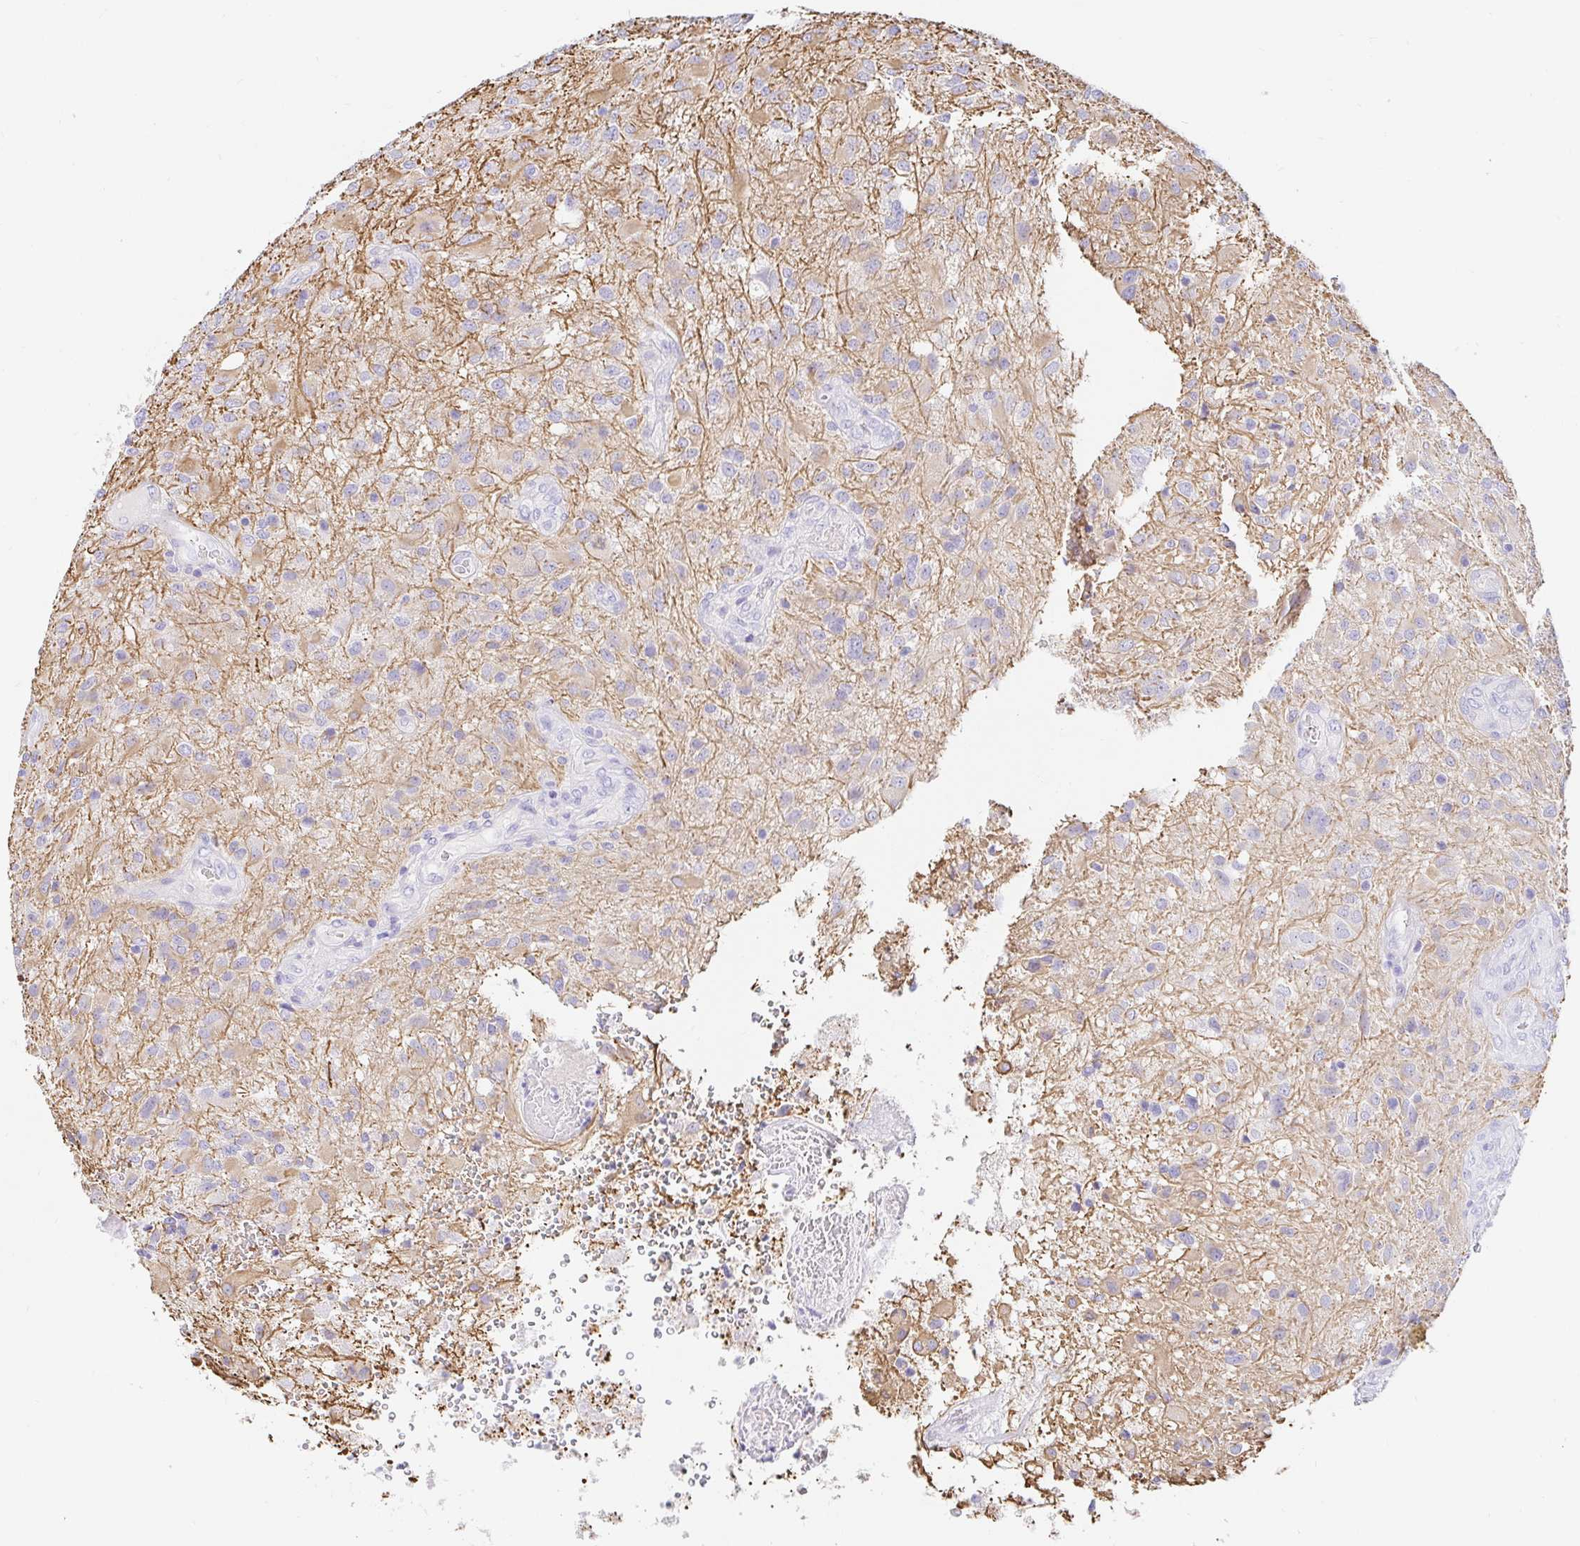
{"staining": {"intensity": "negative", "quantity": "none", "location": "none"}, "tissue": "glioma", "cell_type": "Tumor cells", "image_type": "cancer", "snomed": [{"axis": "morphology", "description": "Glioma, malignant, High grade"}, {"axis": "topography", "description": "Brain"}], "caption": "Malignant glioma (high-grade) was stained to show a protein in brown. There is no significant positivity in tumor cells.", "gene": "NR2E1", "patient": {"sex": "male", "age": 53}}